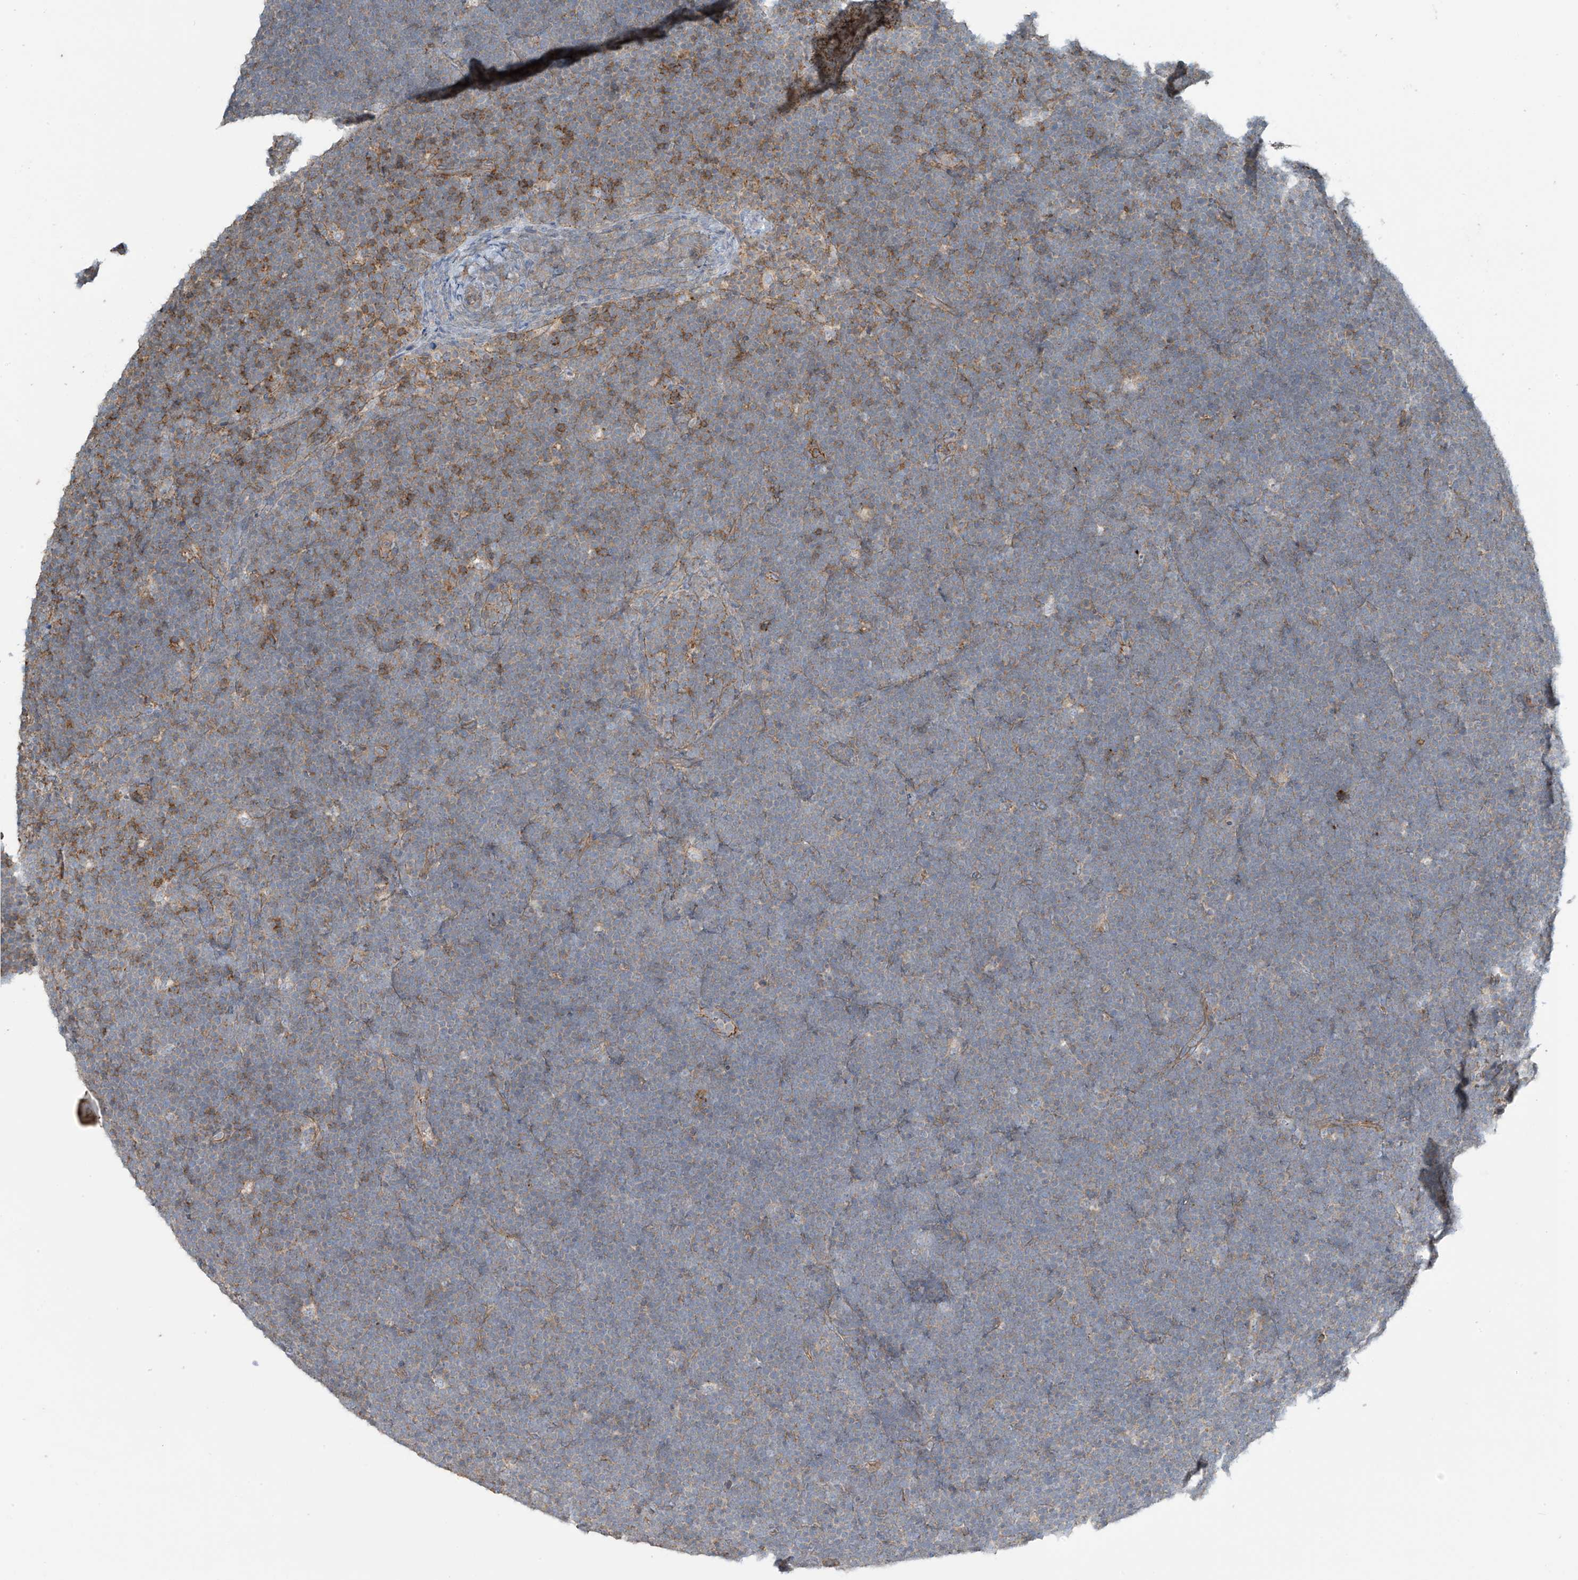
{"staining": {"intensity": "weak", "quantity": "25%-75%", "location": "cytoplasmic/membranous"}, "tissue": "lymphoma", "cell_type": "Tumor cells", "image_type": "cancer", "snomed": [{"axis": "morphology", "description": "Malignant lymphoma, non-Hodgkin's type, High grade"}, {"axis": "topography", "description": "Lymph node"}], "caption": "The photomicrograph reveals staining of lymphoma, revealing weak cytoplasmic/membranous protein positivity (brown color) within tumor cells.", "gene": "SLC9A2", "patient": {"sex": "male", "age": 13}}